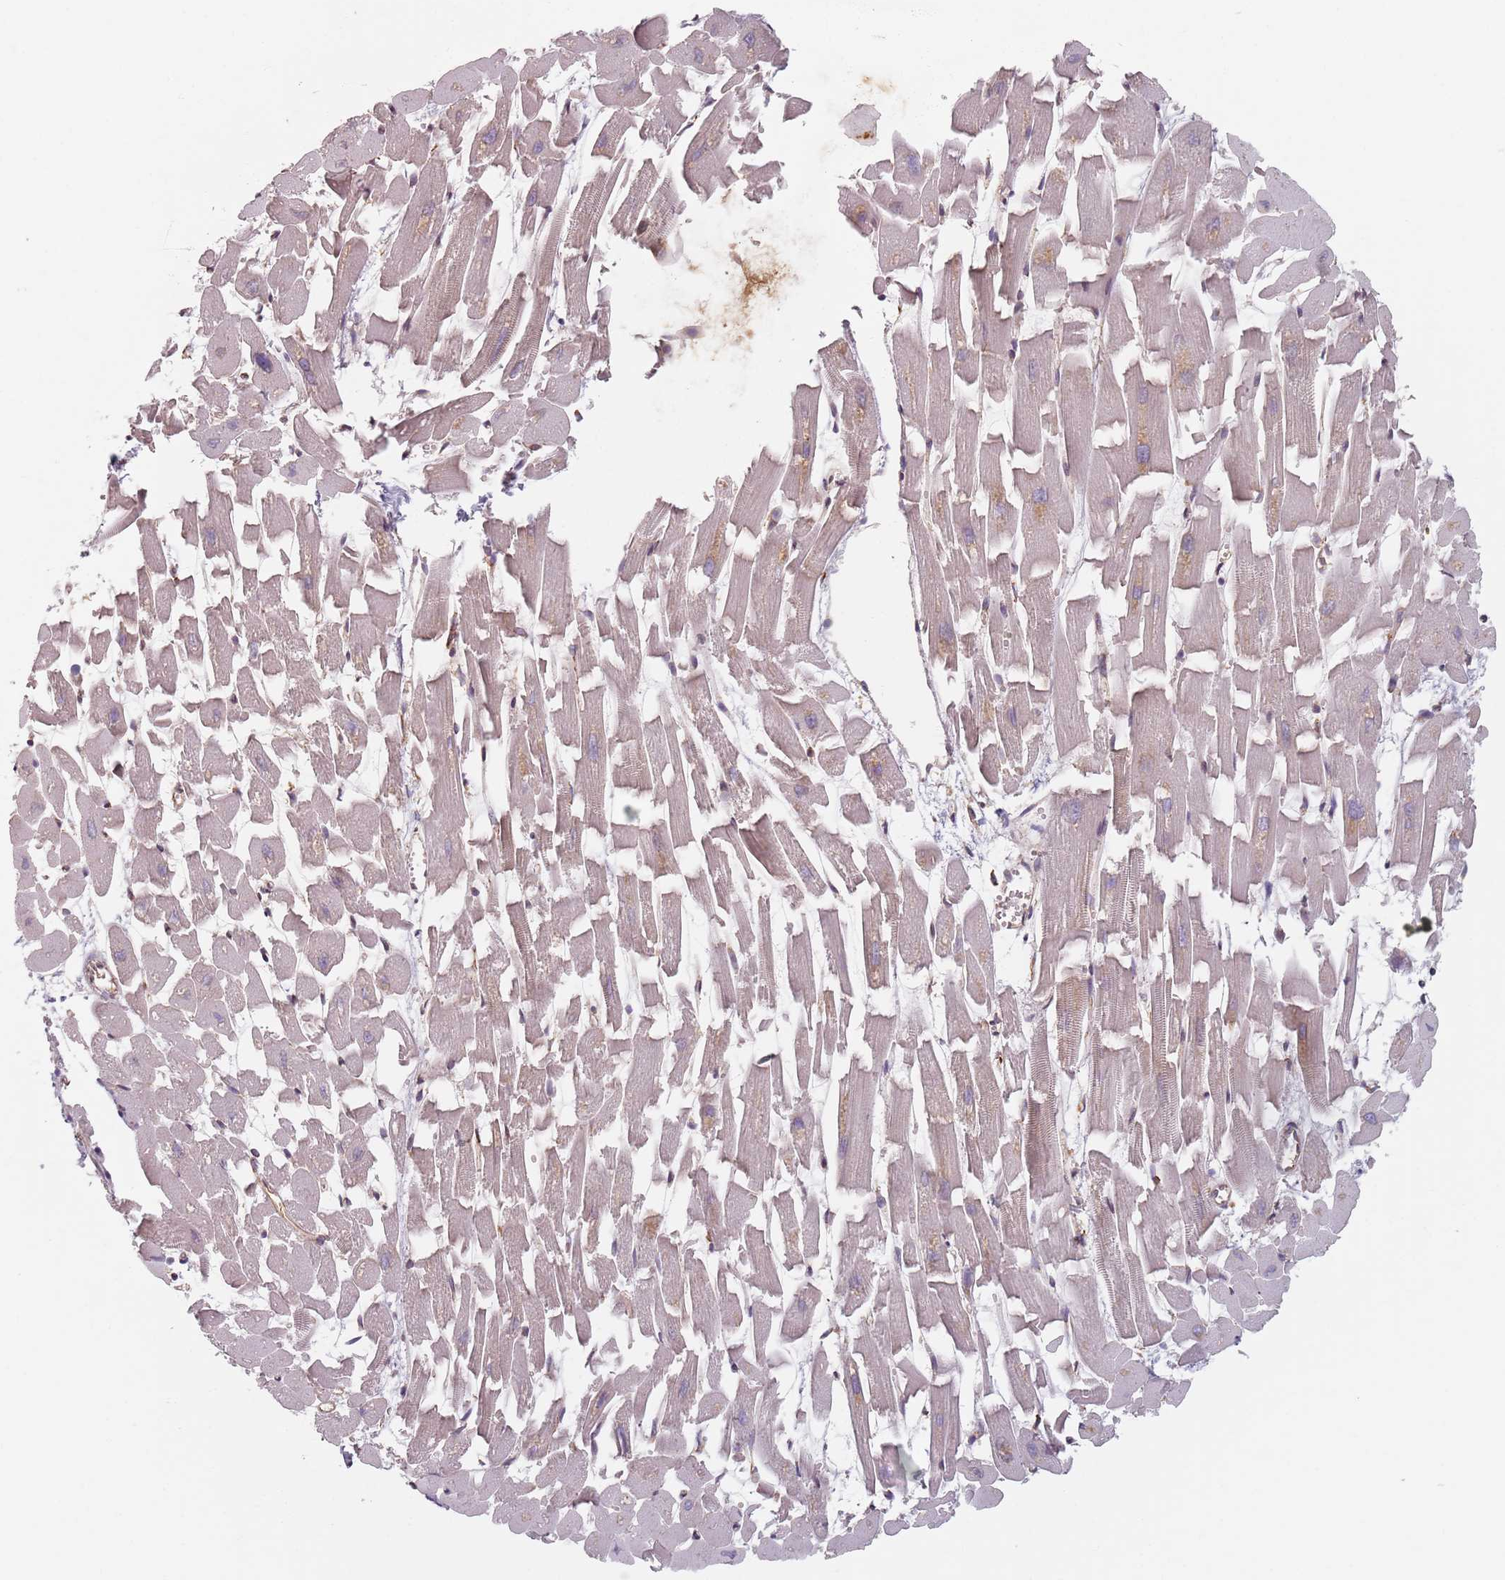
{"staining": {"intensity": "weak", "quantity": "<25%", "location": "cytoplasmic/membranous"}, "tissue": "heart muscle", "cell_type": "Cardiomyocytes", "image_type": "normal", "snomed": [{"axis": "morphology", "description": "Normal tissue, NOS"}, {"axis": "topography", "description": "Heart"}], "caption": "DAB immunohistochemical staining of benign heart muscle exhibits no significant positivity in cardiomyocytes.", "gene": "NOTCH3", "patient": {"sex": "female", "age": 64}}